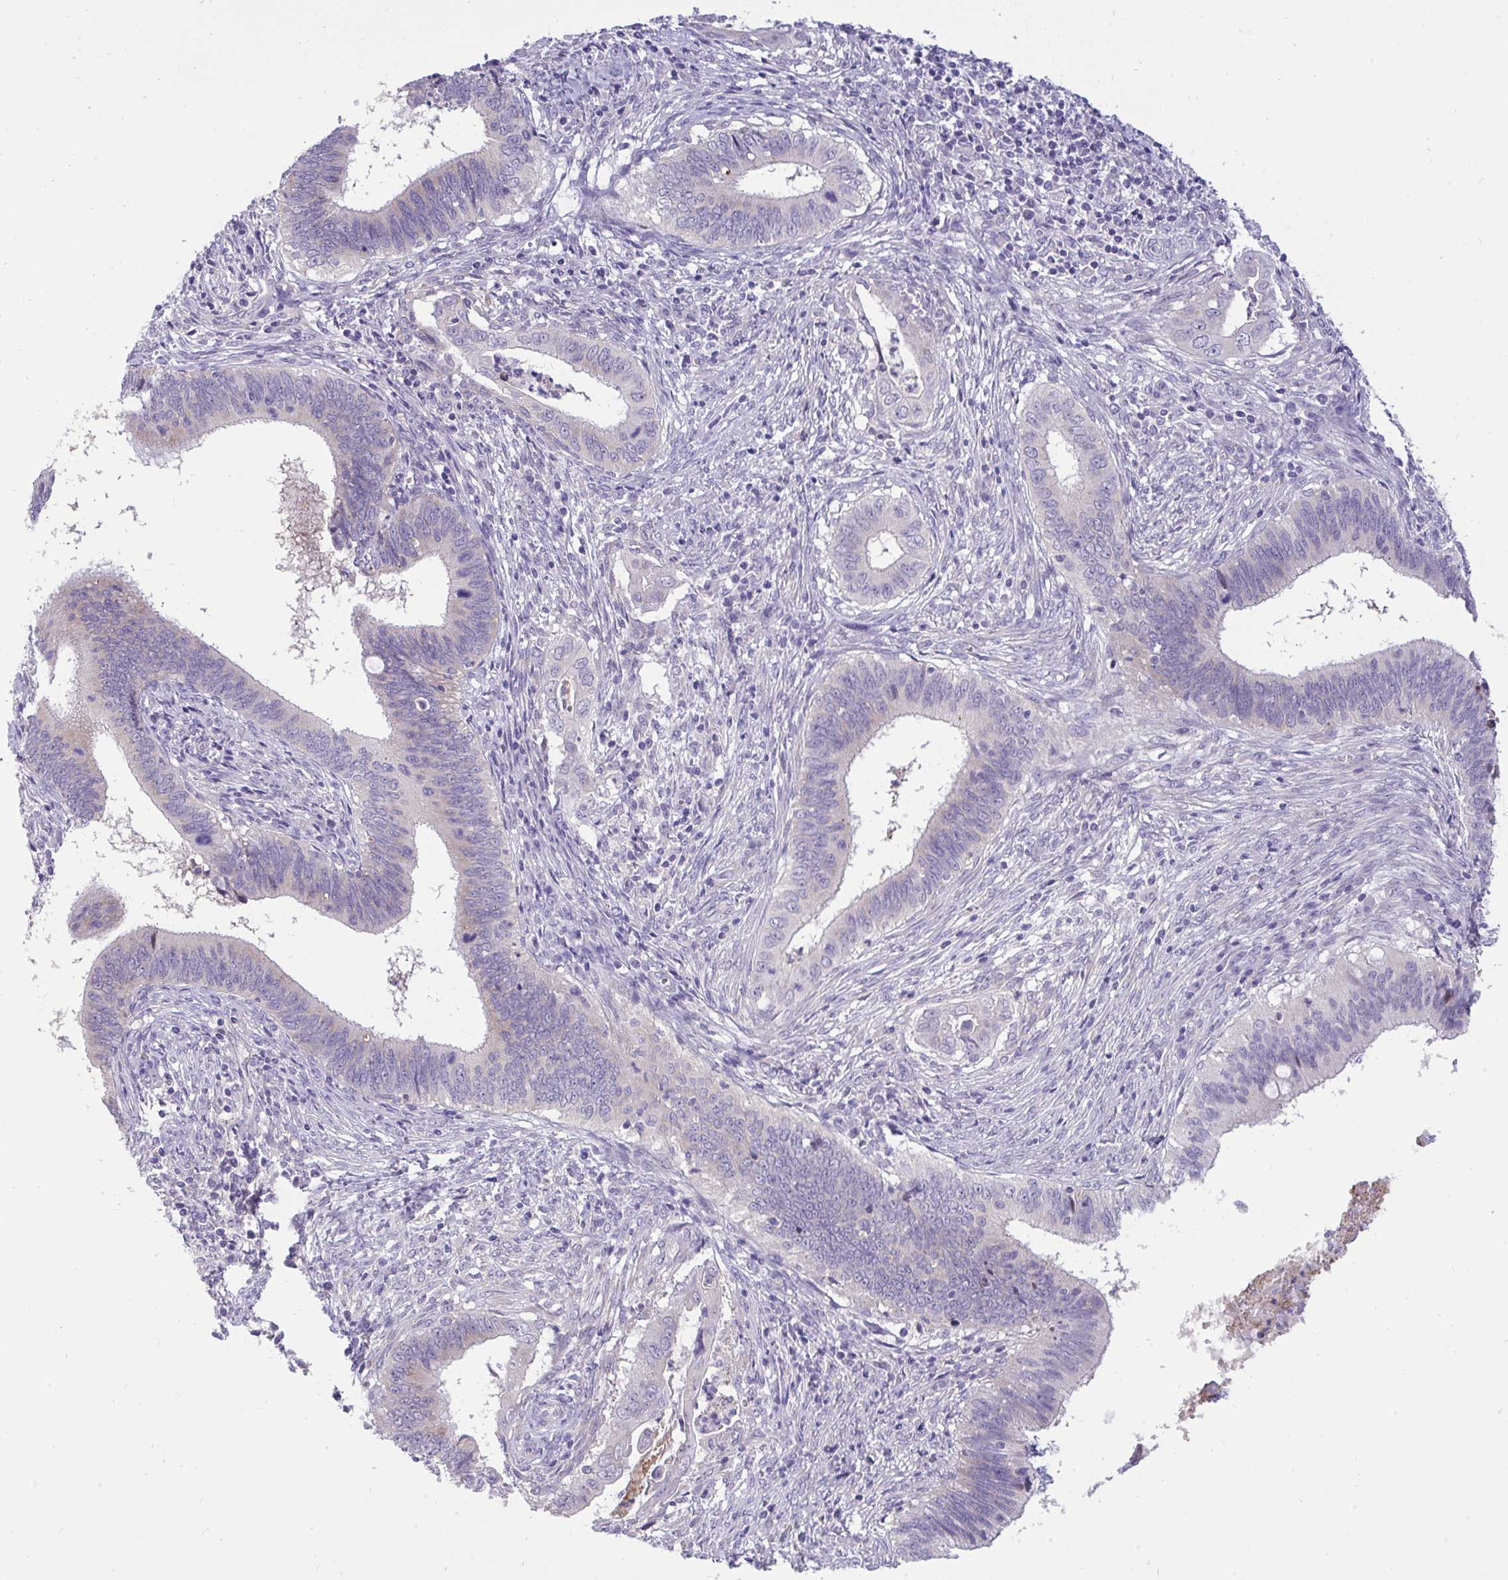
{"staining": {"intensity": "negative", "quantity": "none", "location": "none"}, "tissue": "cervical cancer", "cell_type": "Tumor cells", "image_type": "cancer", "snomed": [{"axis": "morphology", "description": "Adenocarcinoma, NOS"}, {"axis": "topography", "description": "Cervix"}], "caption": "IHC micrograph of neoplastic tissue: adenocarcinoma (cervical) stained with DAB shows no significant protein positivity in tumor cells.", "gene": "VGLL3", "patient": {"sex": "female", "age": 42}}